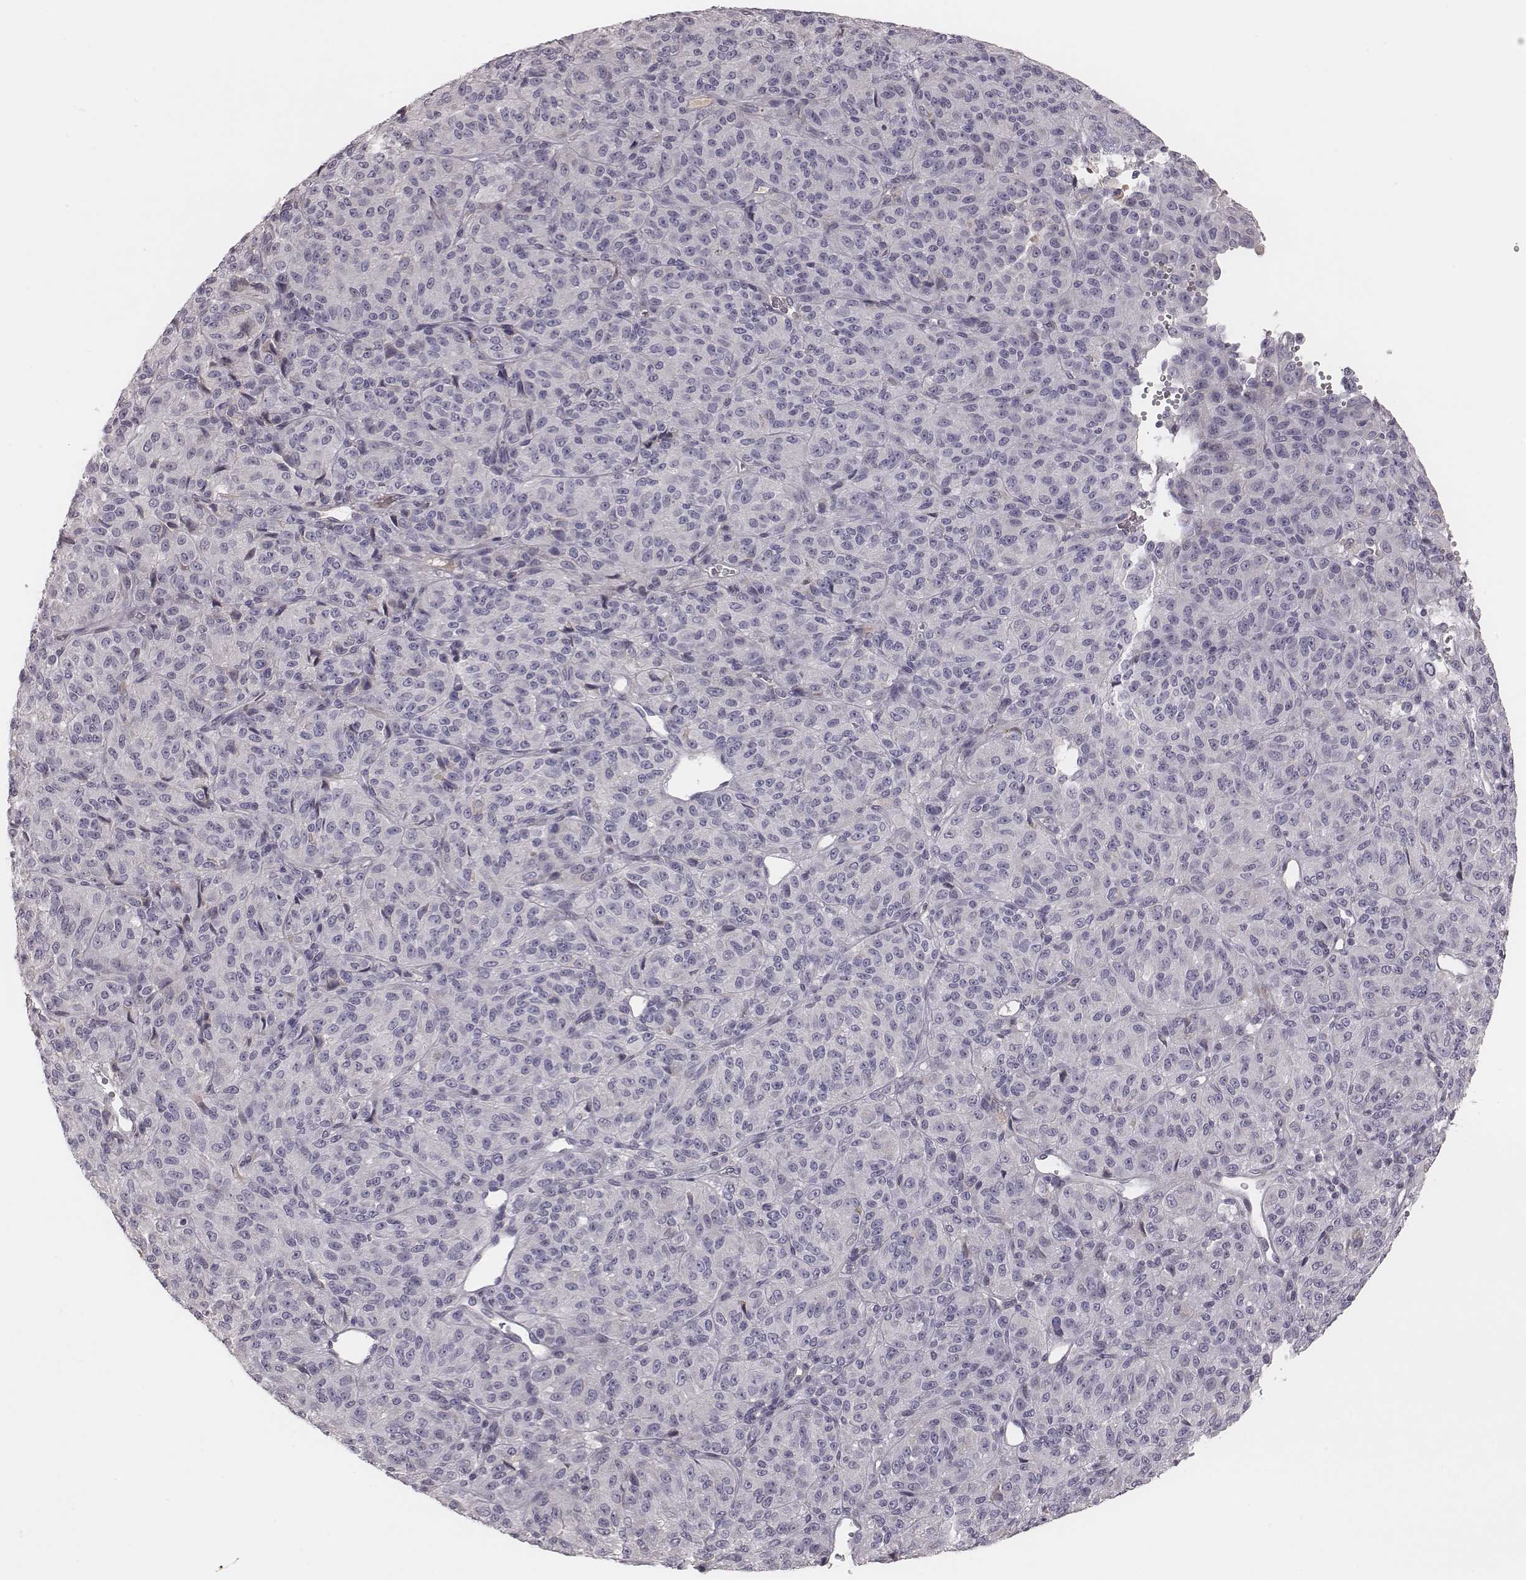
{"staining": {"intensity": "negative", "quantity": "none", "location": "none"}, "tissue": "melanoma", "cell_type": "Tumor cells", "image_type": "cancer", "snomed": [{"axis": "morphology", "description": "Malignant melanoma, Metastatic site"}, {"axis": "topography", "description": "Brain"}], "caption": "An IHC image of malignant melanoma (metastatic site) is shown. There is no staining in tumor cells of malignant melanoma (metastatic site).", "gene": "TLX3", "patient": {"sex": "female", "age": 56}}